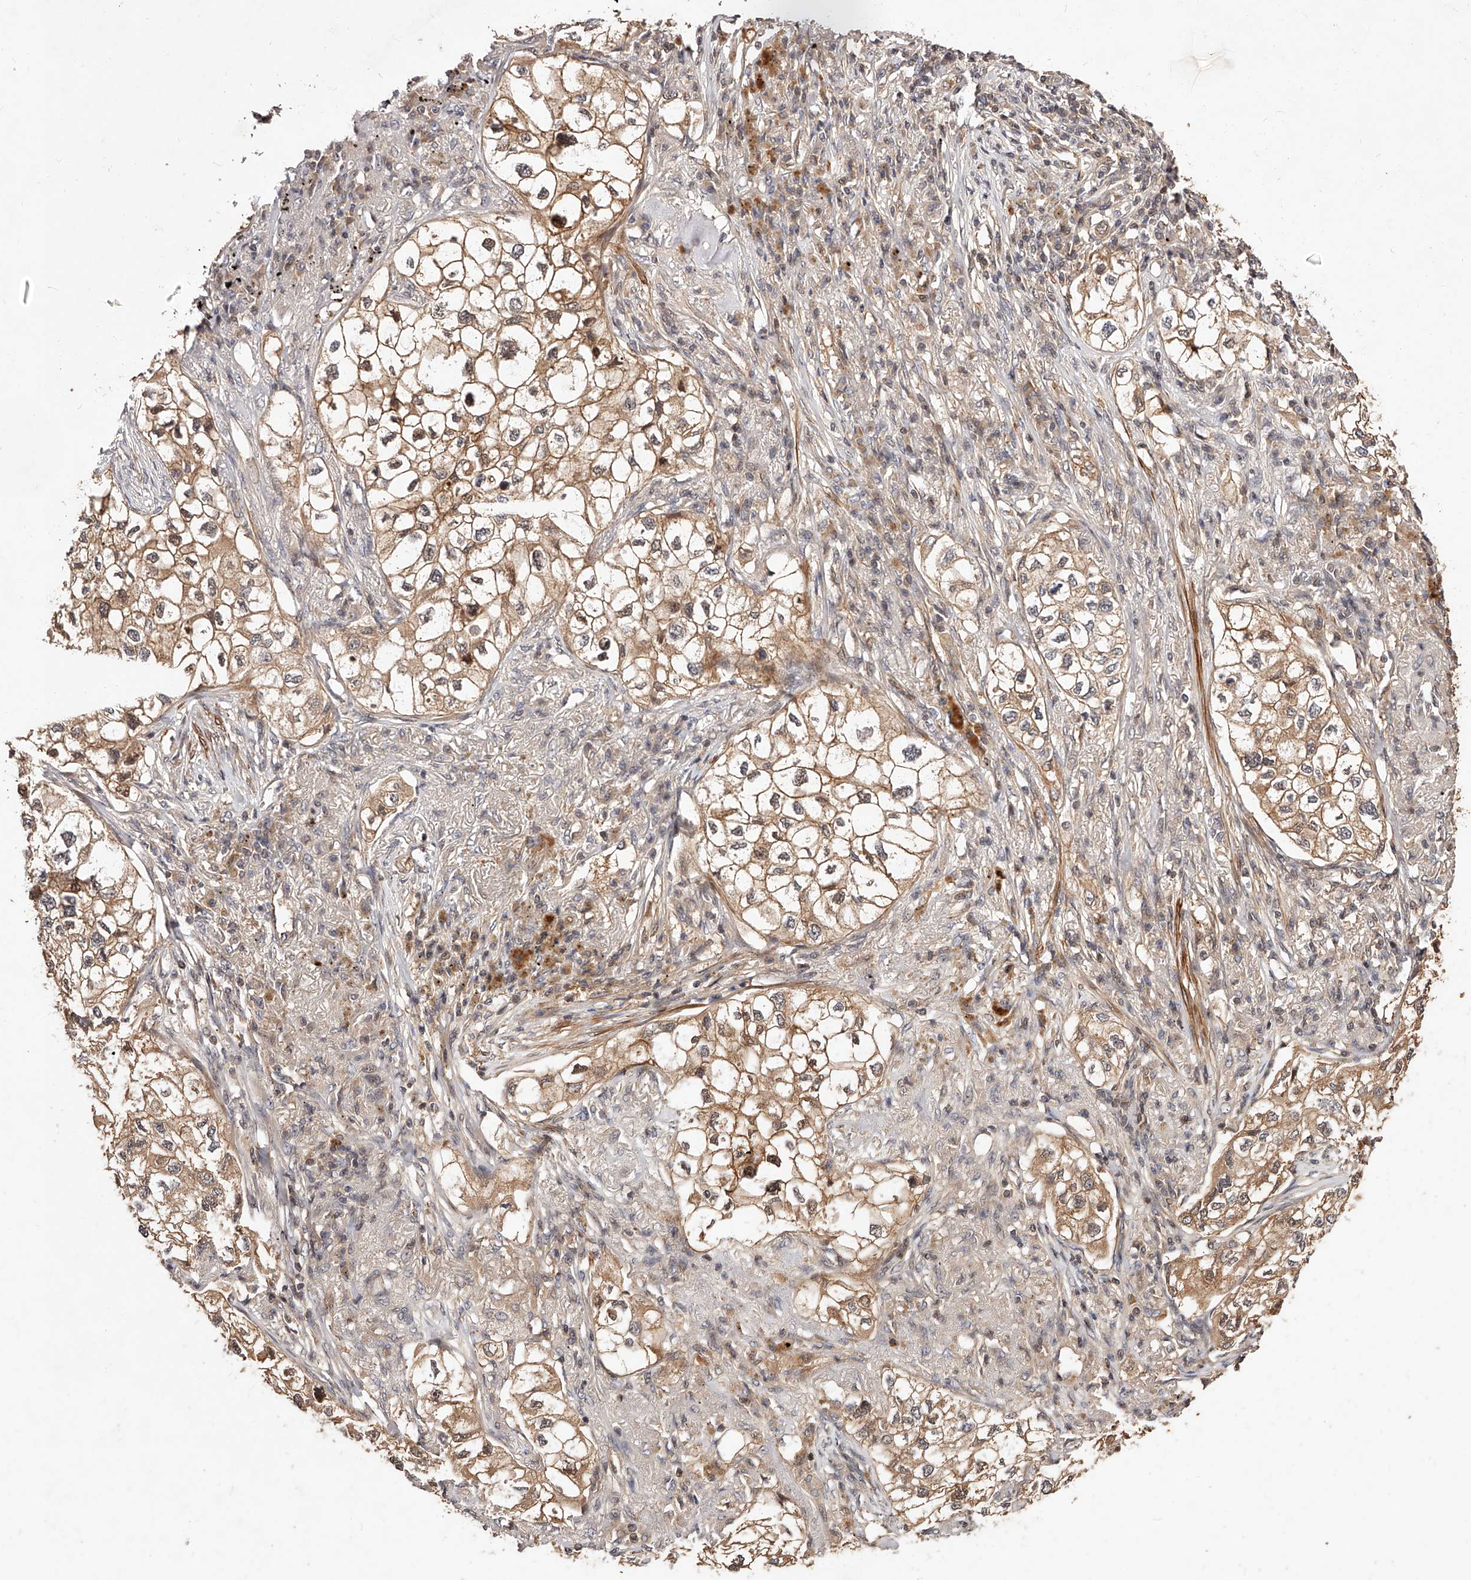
{"staining": {"intensity": "moderate", "quantity": ">75%", "location": "cytoplasmic/membranous"}, "tissue": "lung cancer", "cell_type": "Tumor cells", "image_type": "cancer", "snomed": [{"axis": "morphology", "description": "Adenocarcinoma, NOS"}, {"axis": "topography", "description": "Lung"}], "caption": "This is an image of immunohistochemistry (IHC) staining of lung cancer (adenocarcinoma), which shows moderate positivity in the cytoplasmic/membranous of tumor cells.", "gene": "CUL7", "patient": {"sex": "male", "age": 63}}